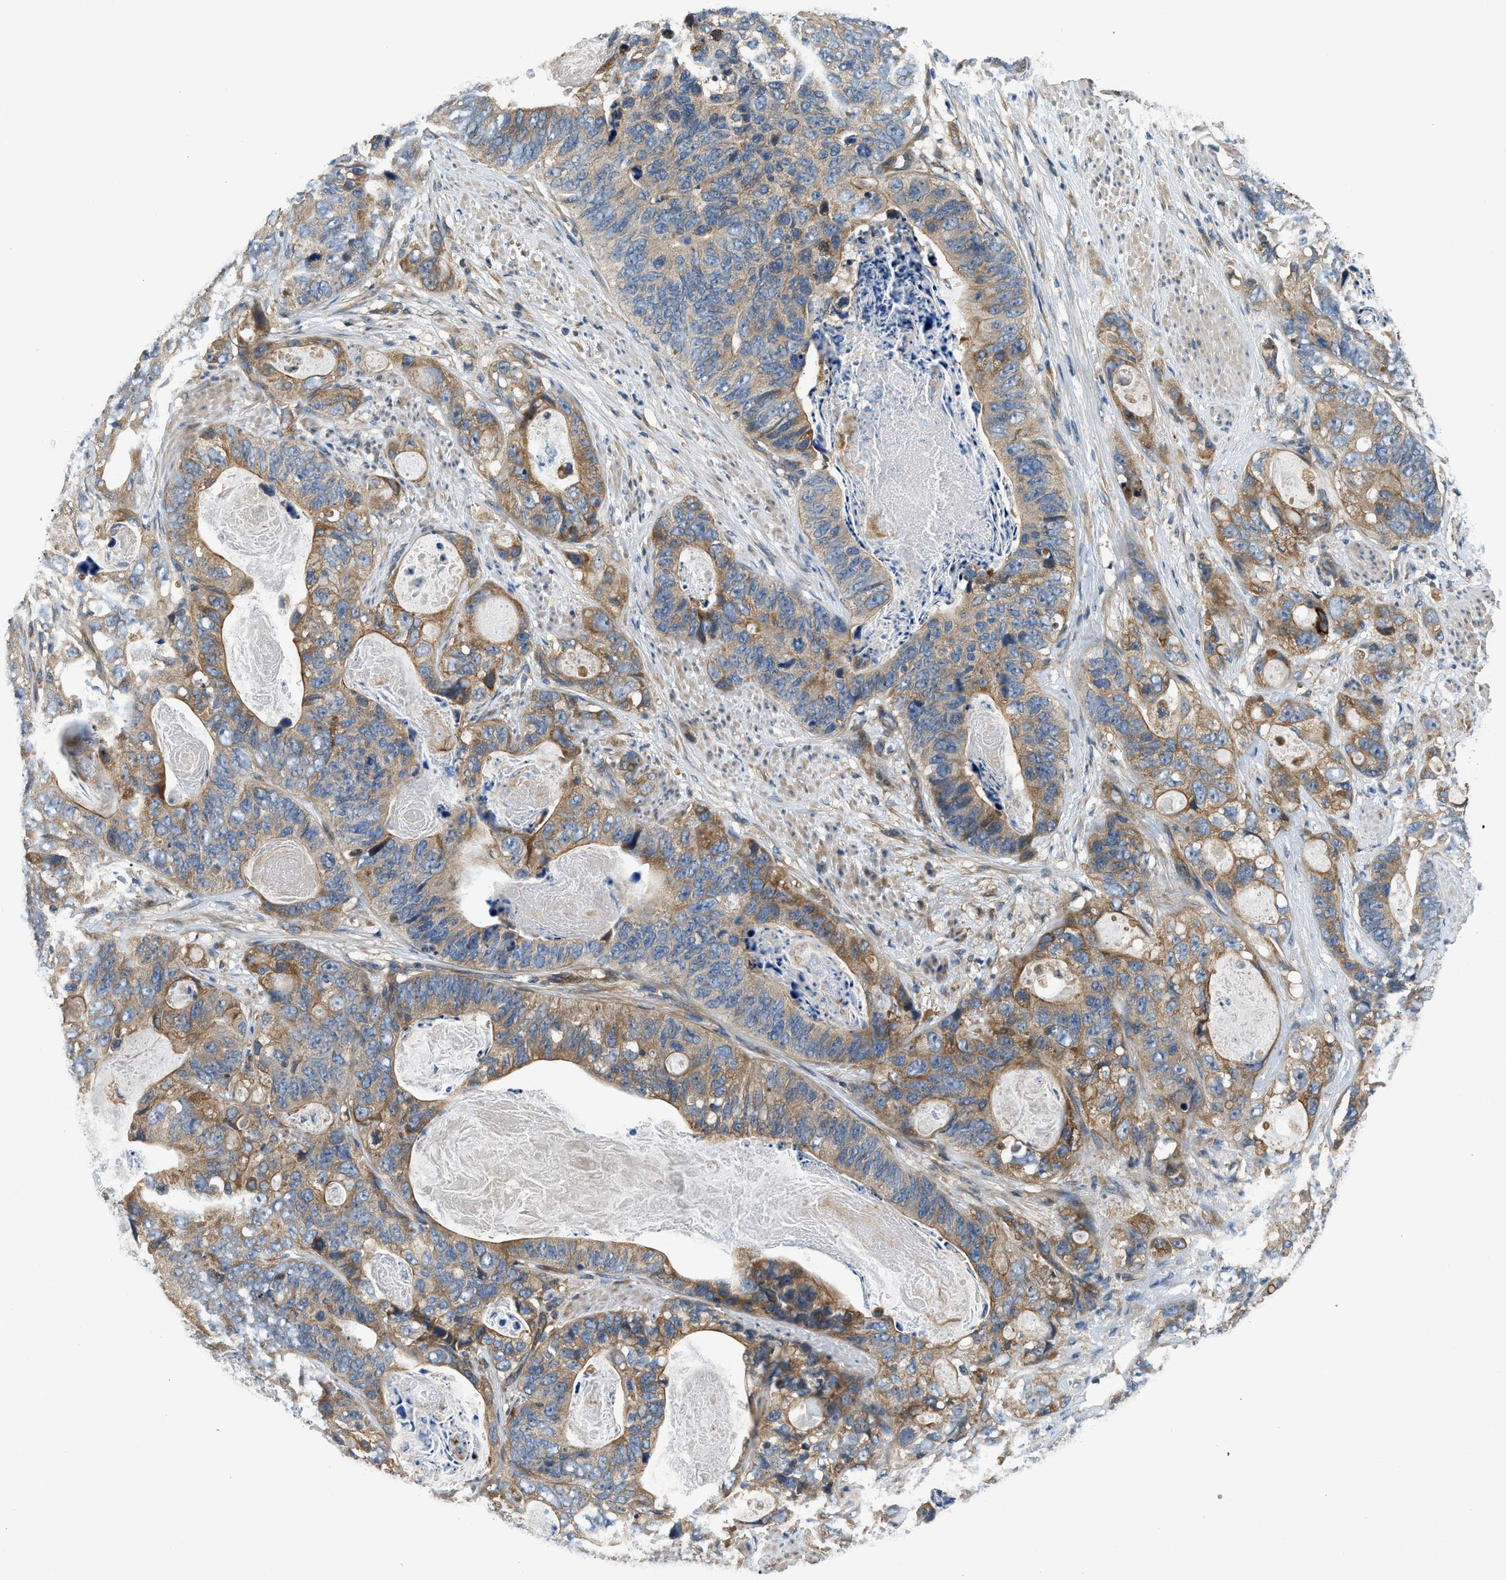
{"staining": {"intensity": "moderate", "quantity": ">75%", "location": "cytoplasmic/membranous"}, "tissue": "stomach cancer", "cell_type": "Tumor cells", "image_type": "cancer", "snomed": [{"axis": "morphology", "description": "Adenocarcinoma, NOS"}, {"axis": "topography", "description": "Stomach"}], "caption": "A brown stain labels moderate cytoplasmic/membranous staining of a protein in adenocarcinoma (stomach) tumor cells.", "gene": "IL3RA", "patient": {"sex": "female", "age": 89}}